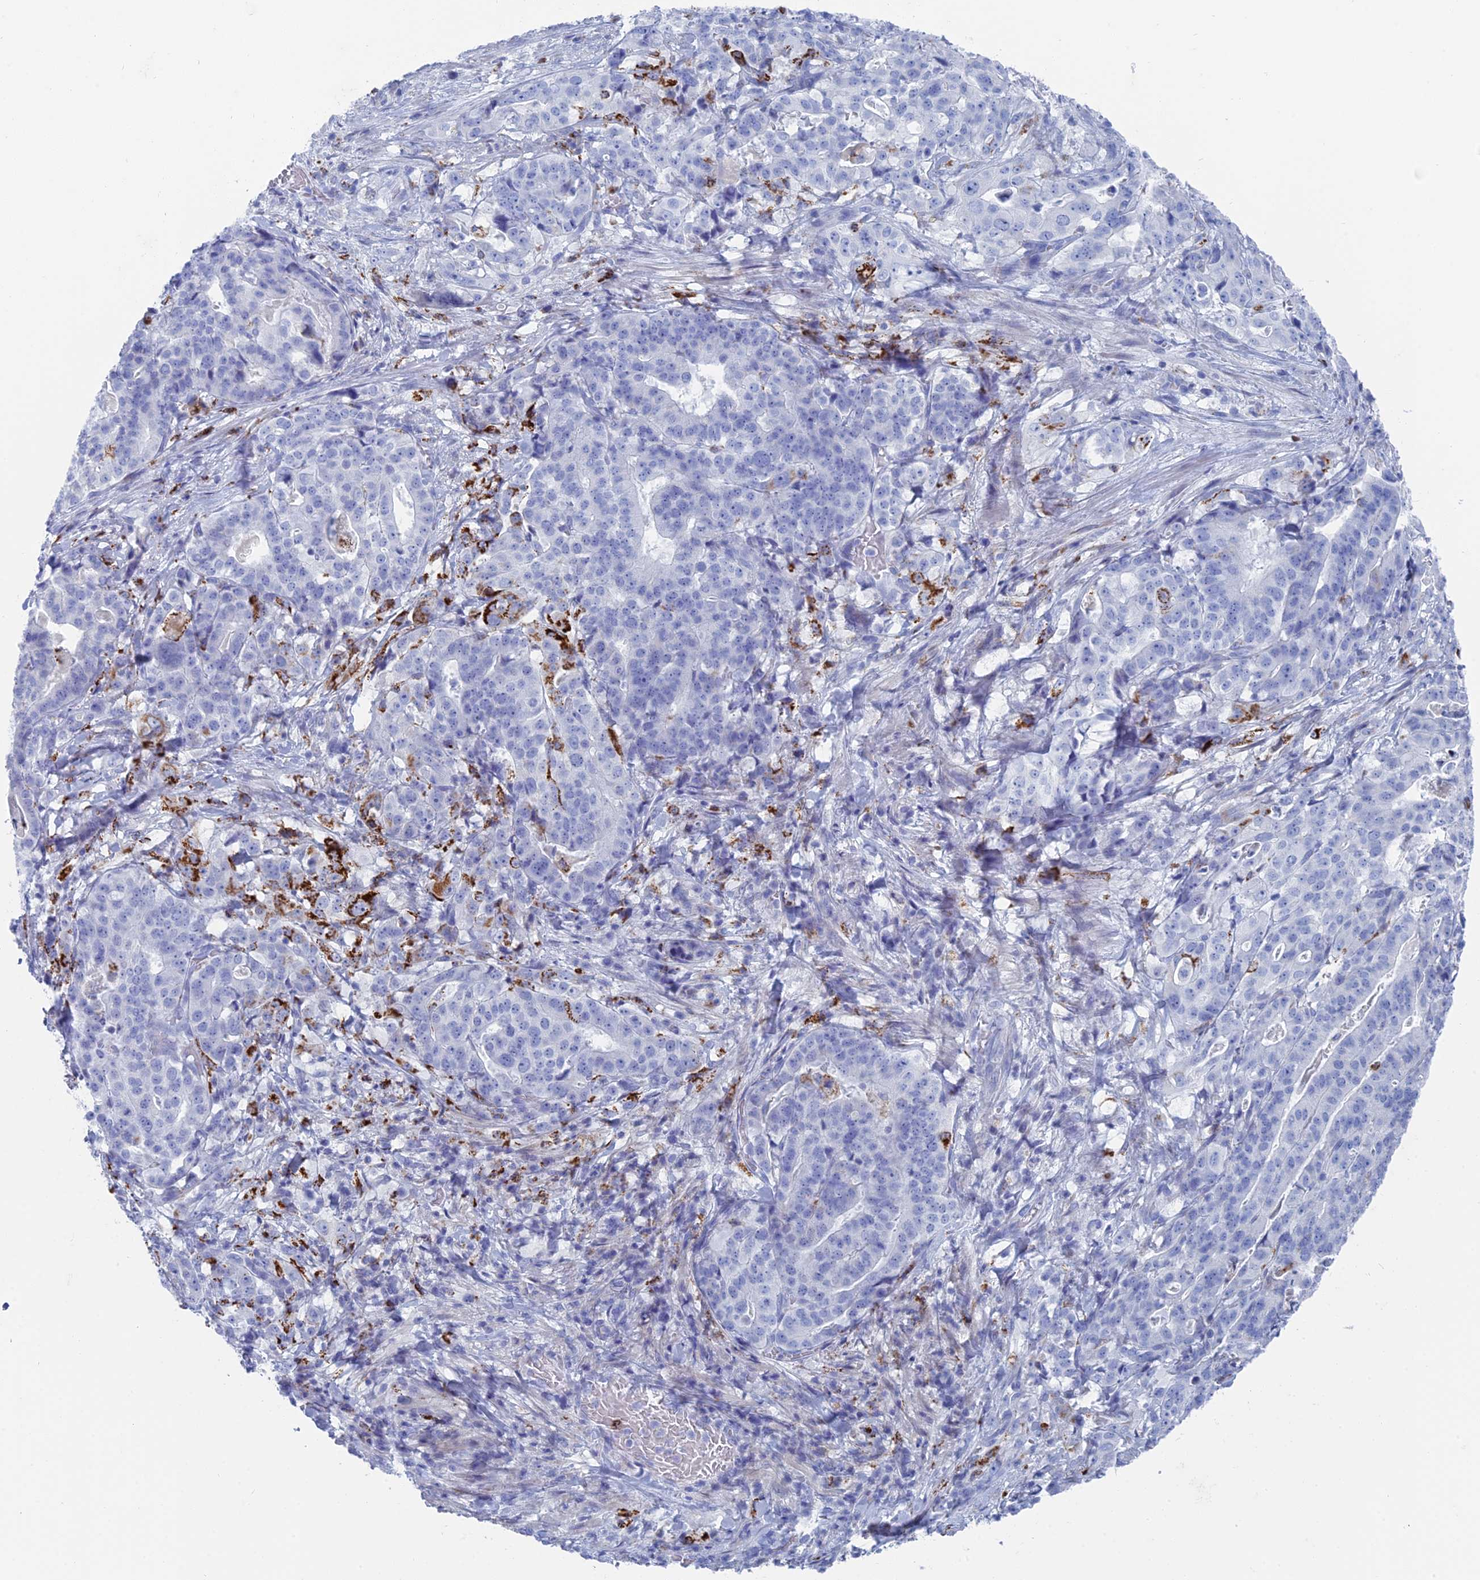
{"staining": {"intensity": "strong", "quantity": "<25%", "location": "cytoplasmic/membranous"}, "tissue": "stomach cancer", "cell_type": "Tumor cells", "image_type": "cancer", "snomed": [{"axis": "morphology", "description": "Adenocarcinoma, NOS"}, {"axis": "topography", "description": "Stomach"}], "caption": "Immunohistochemical staining of human adenocarcinoma (stomach) exhibits medium levels of strong cytoplasmic/membranous expression in approximately <25% of tumor cells.", "gene": "ALMS1", "patient": {"sex": "male", "age": 48}}